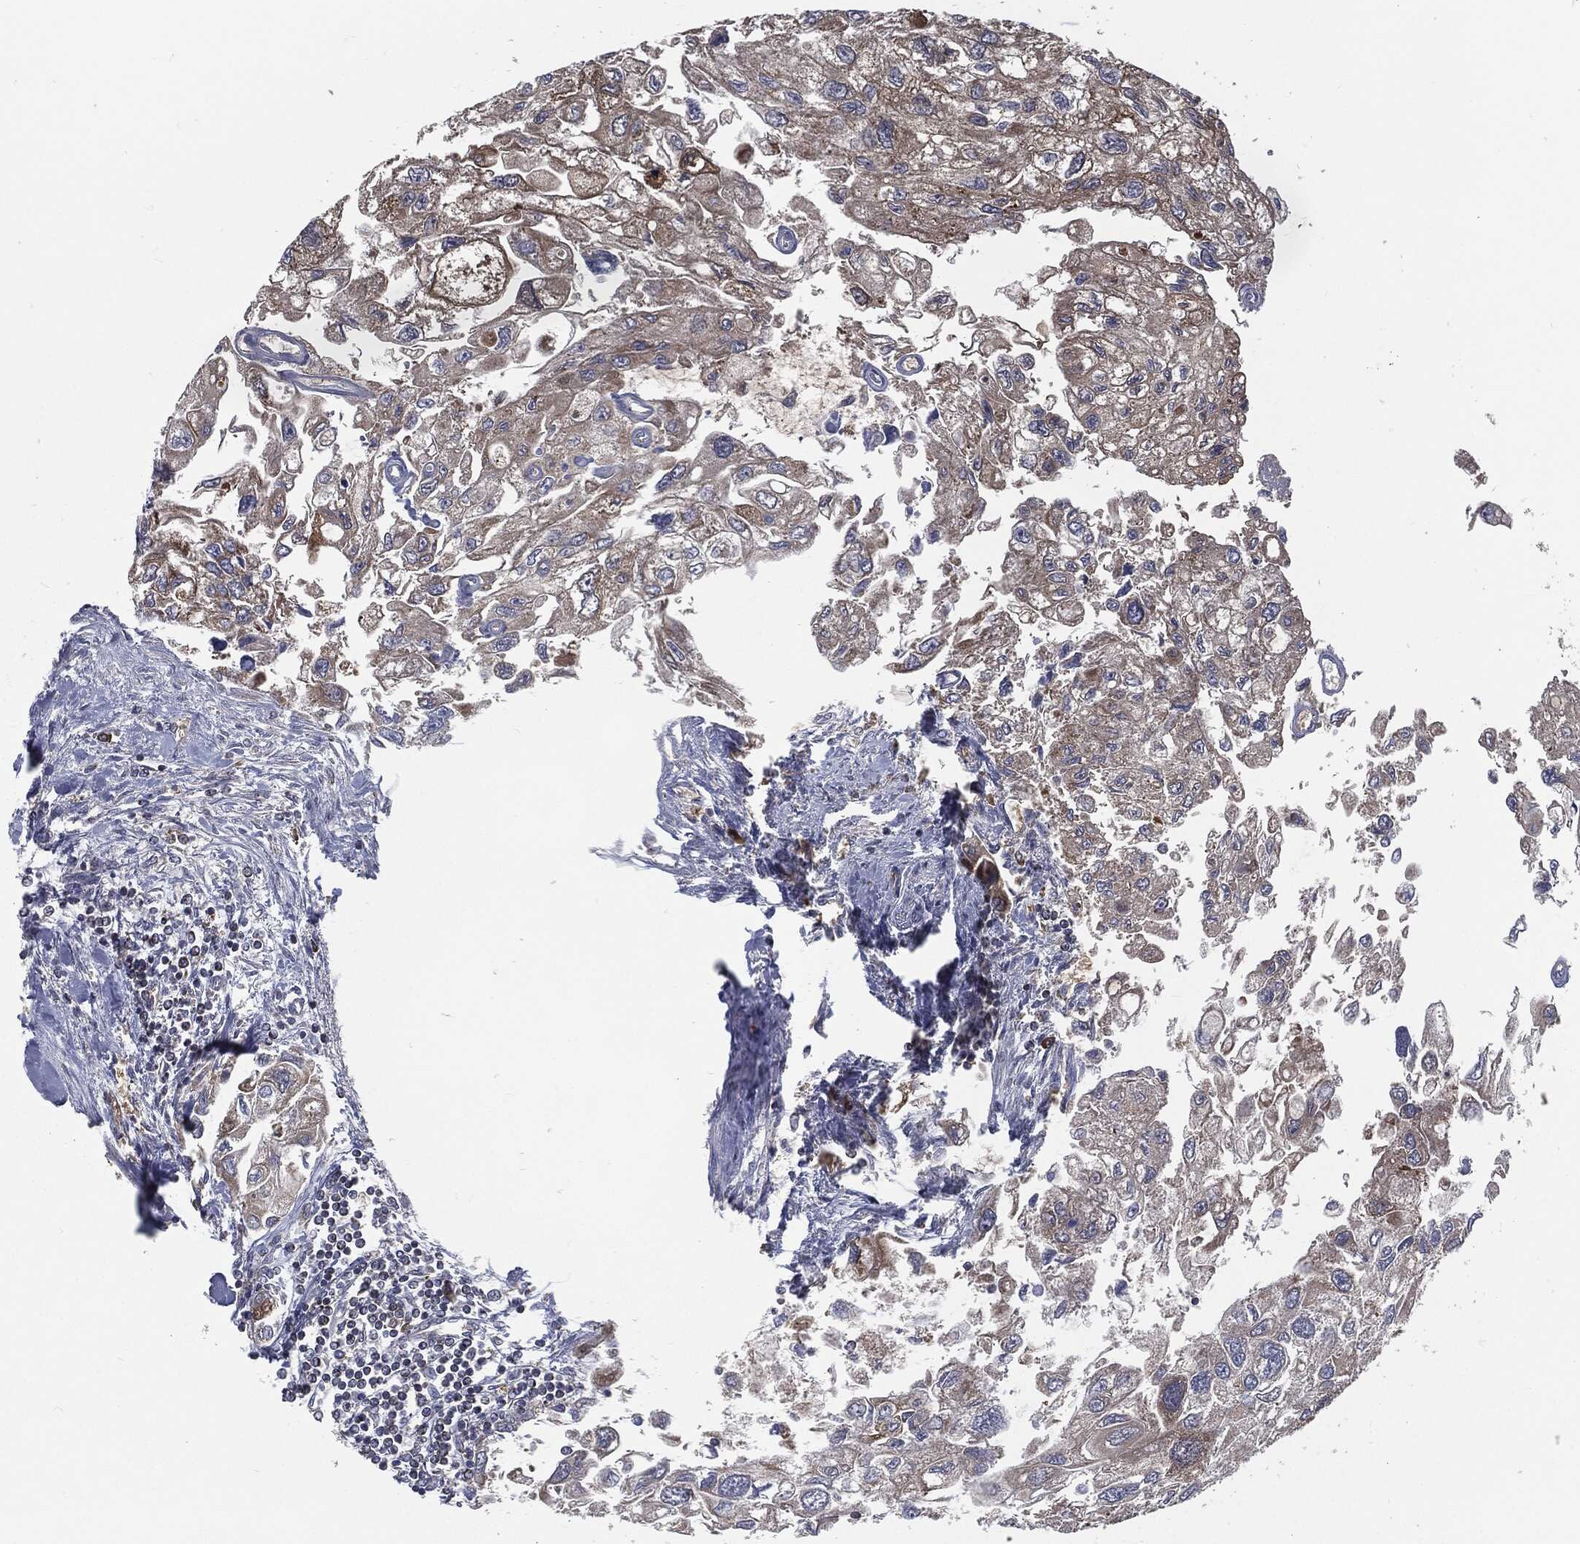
{"staining": {"intensity": "moderate", "quantity": "<25%", "location": "cytoplasmic/membranous"}, "tissue": "urothelial cancer", "cell_type": "Tumor cells", "image_type": "cancer", "snomed": [{"axis": "morphology", "description": "Urothelial carcinoma, High grade"}, {"axis": "topography", "description": "Urinary bladder"}], "caption": "Immunohistochemical staining of human urothelial cancer reveals low levels of moderate cytoplasmic/membranous protein expression in approximately <25% of tumor cells.", "gene": "PRDX4", "patient": {"sex": "male", "age": 59}}